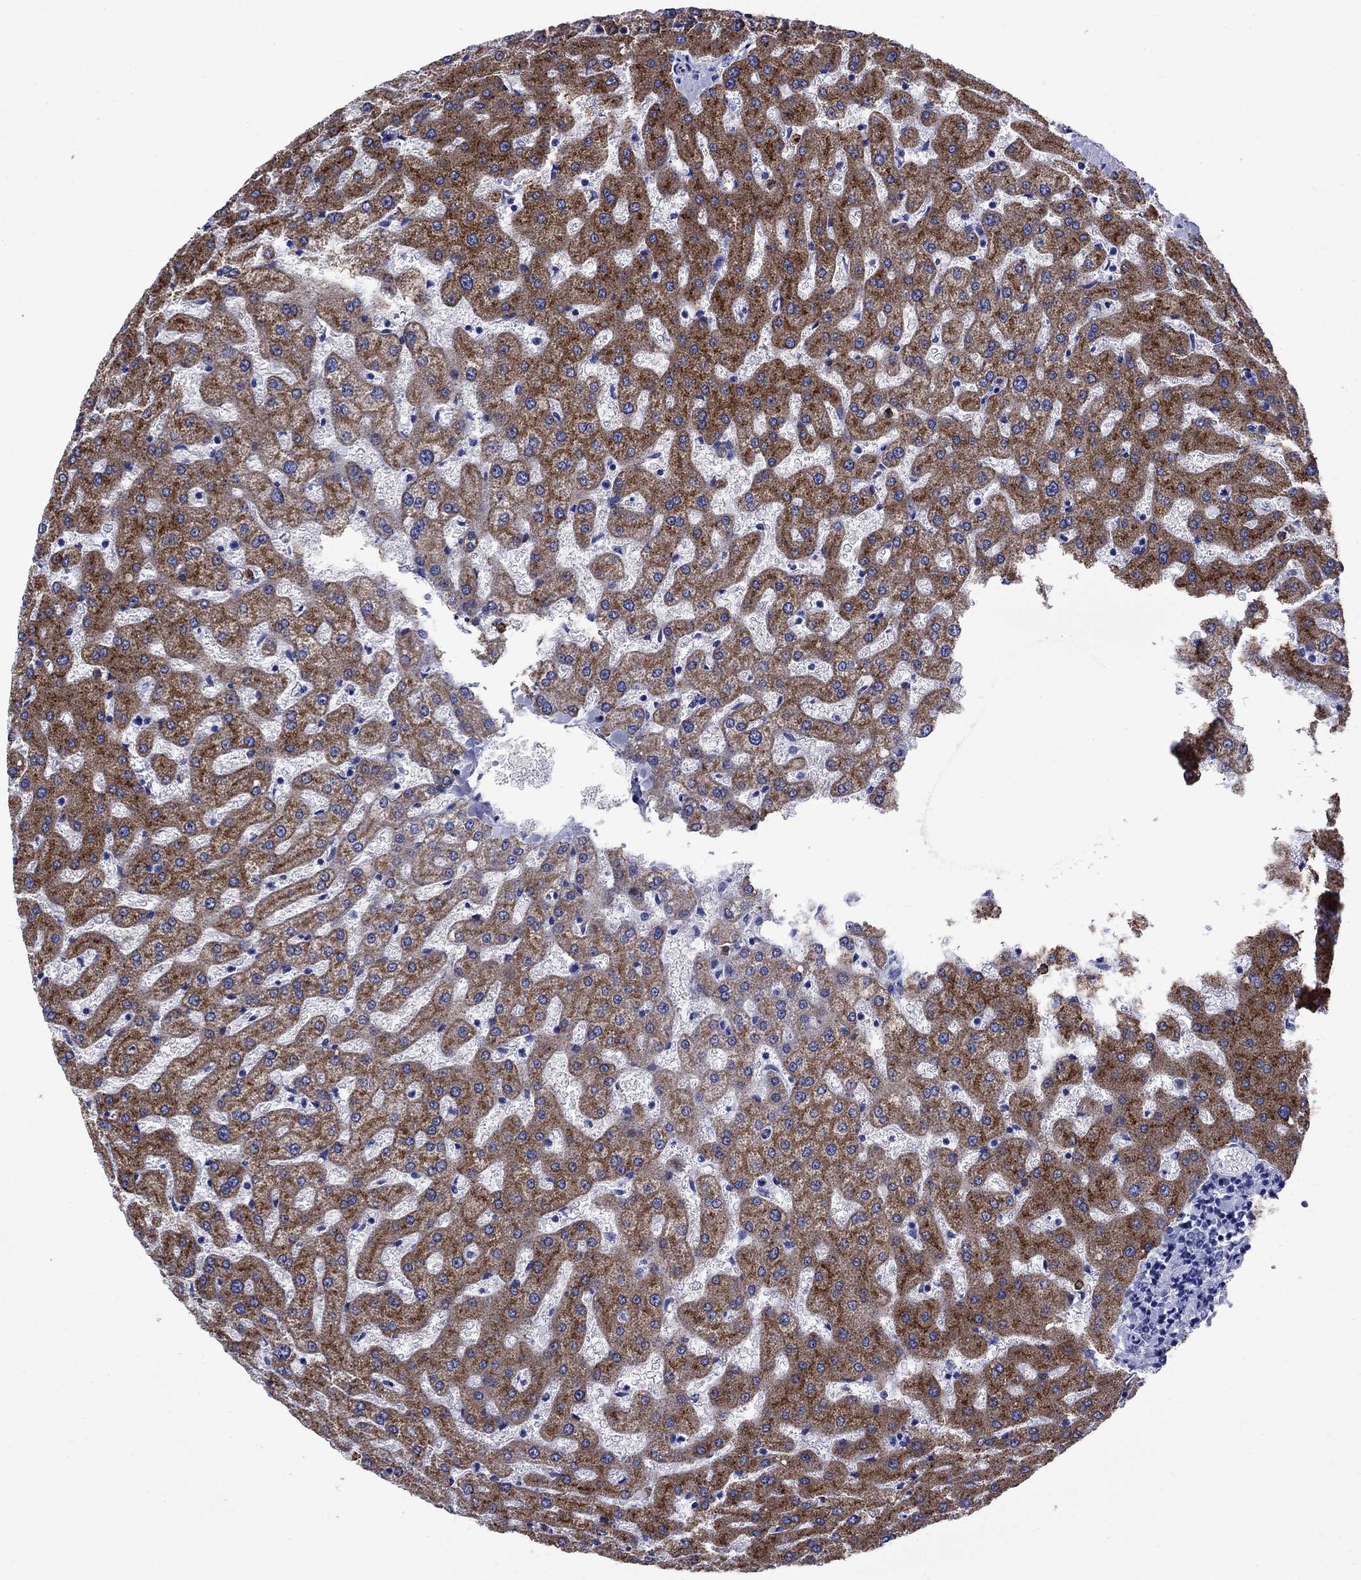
{"staining": {"intensity": "negative", "quantity": "none", "location": "none"}, "tissue": "liver", "cell_type": "Cholangiocytes", "image_type": "normal", "snomed": [{"axis": "morphology", "description": "Normal tissue, NOS"}, {"axis": "topography", "description": "Liver"}], "caption": "The IHC micrograph has no significant staining in cholangiocytes of liver.", "gene": "TFR2", "patient": {"sex": "female", "age": 50}}